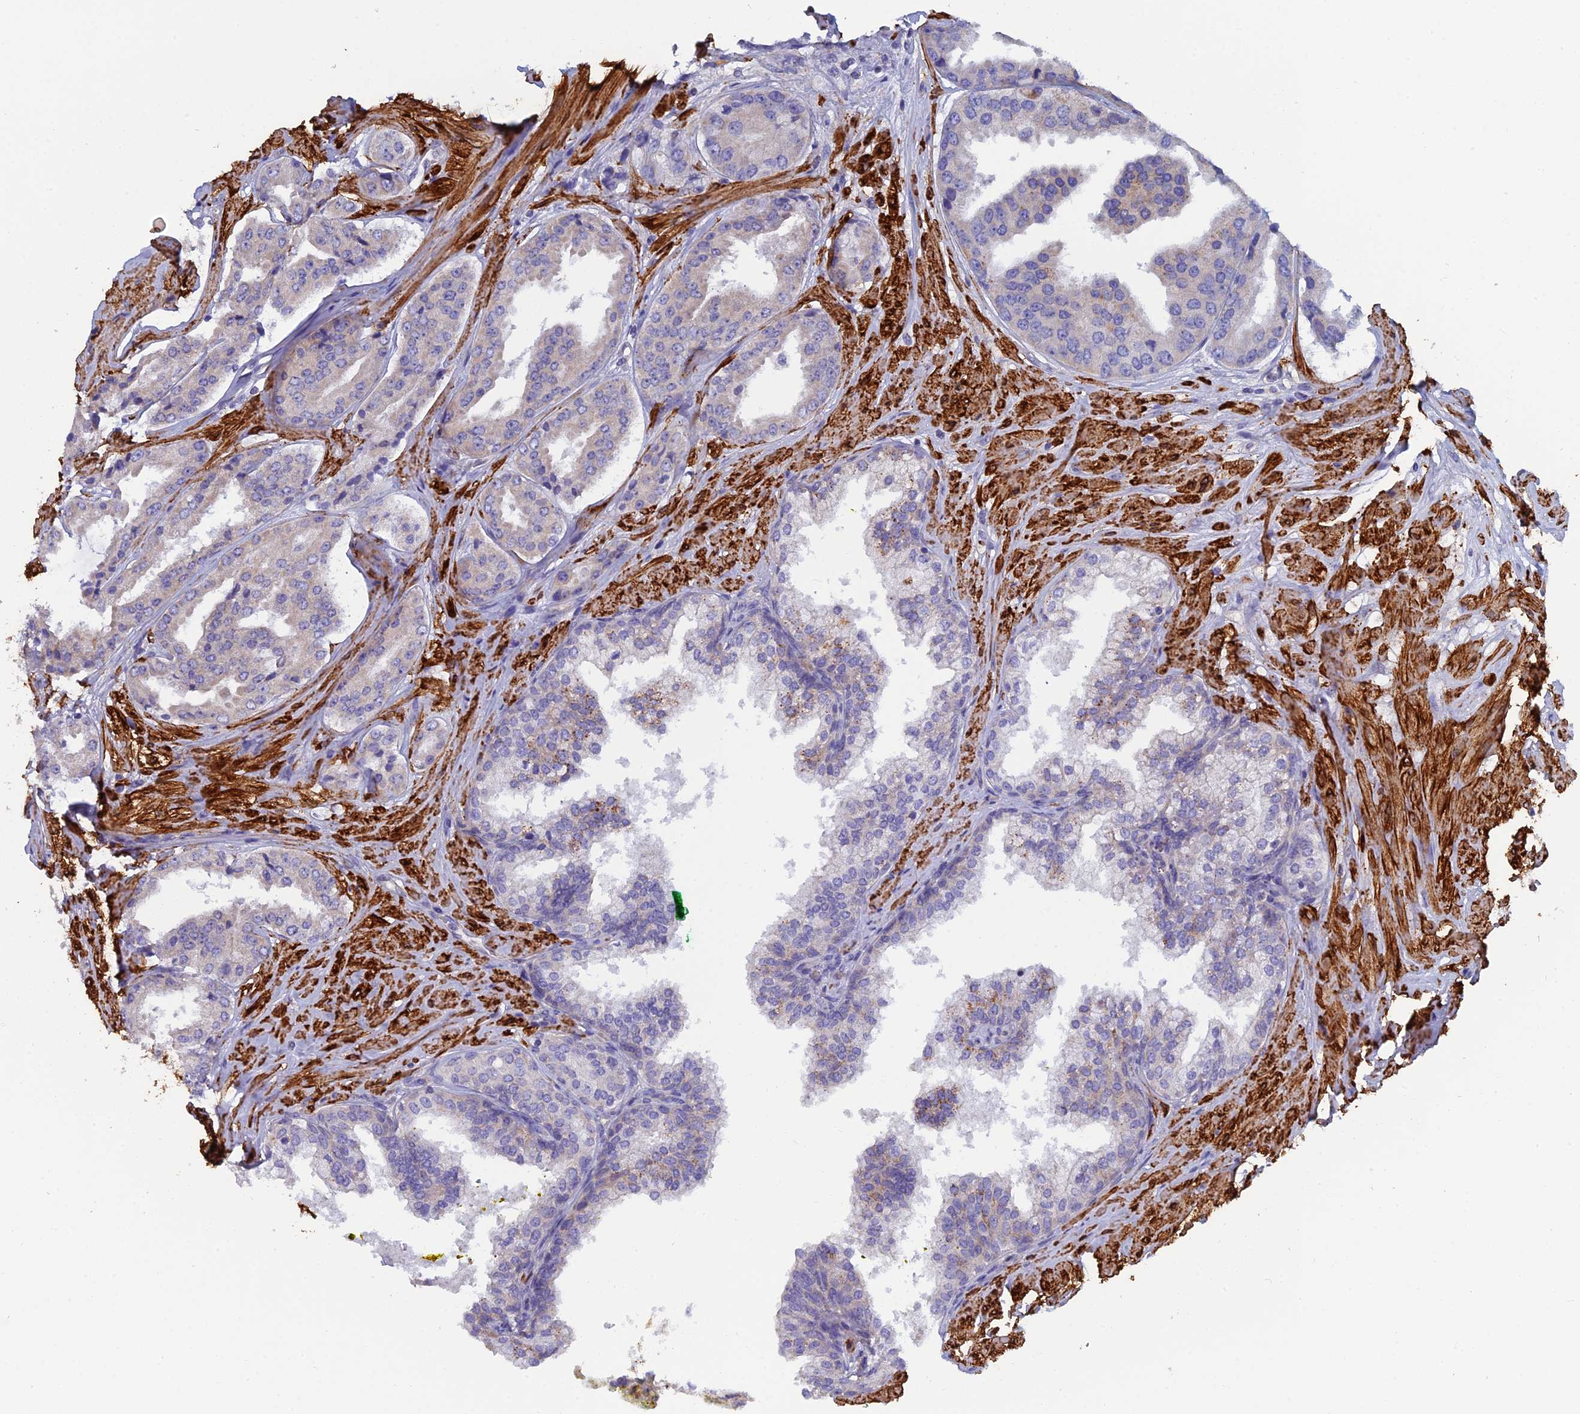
{"staining": {"intensity": "negative", "quantity": "none", "location": "none"}, "tissue": "prostate cancer", "cell_type": "Tumor cells", "image_type": "cancer", "snomed": [{"axis": "morphology", "description": "Adenocarcinoma, High grade"}, {"axis": "topography", "description": "Prostate"}], "caption": "Protein analysis of prostate adenocarcinoma (high-grade) demonstrates no significant positivity in tumor cells.", "gene": "PCDHA8", "patient": {"sex": "male", "age": 63}}